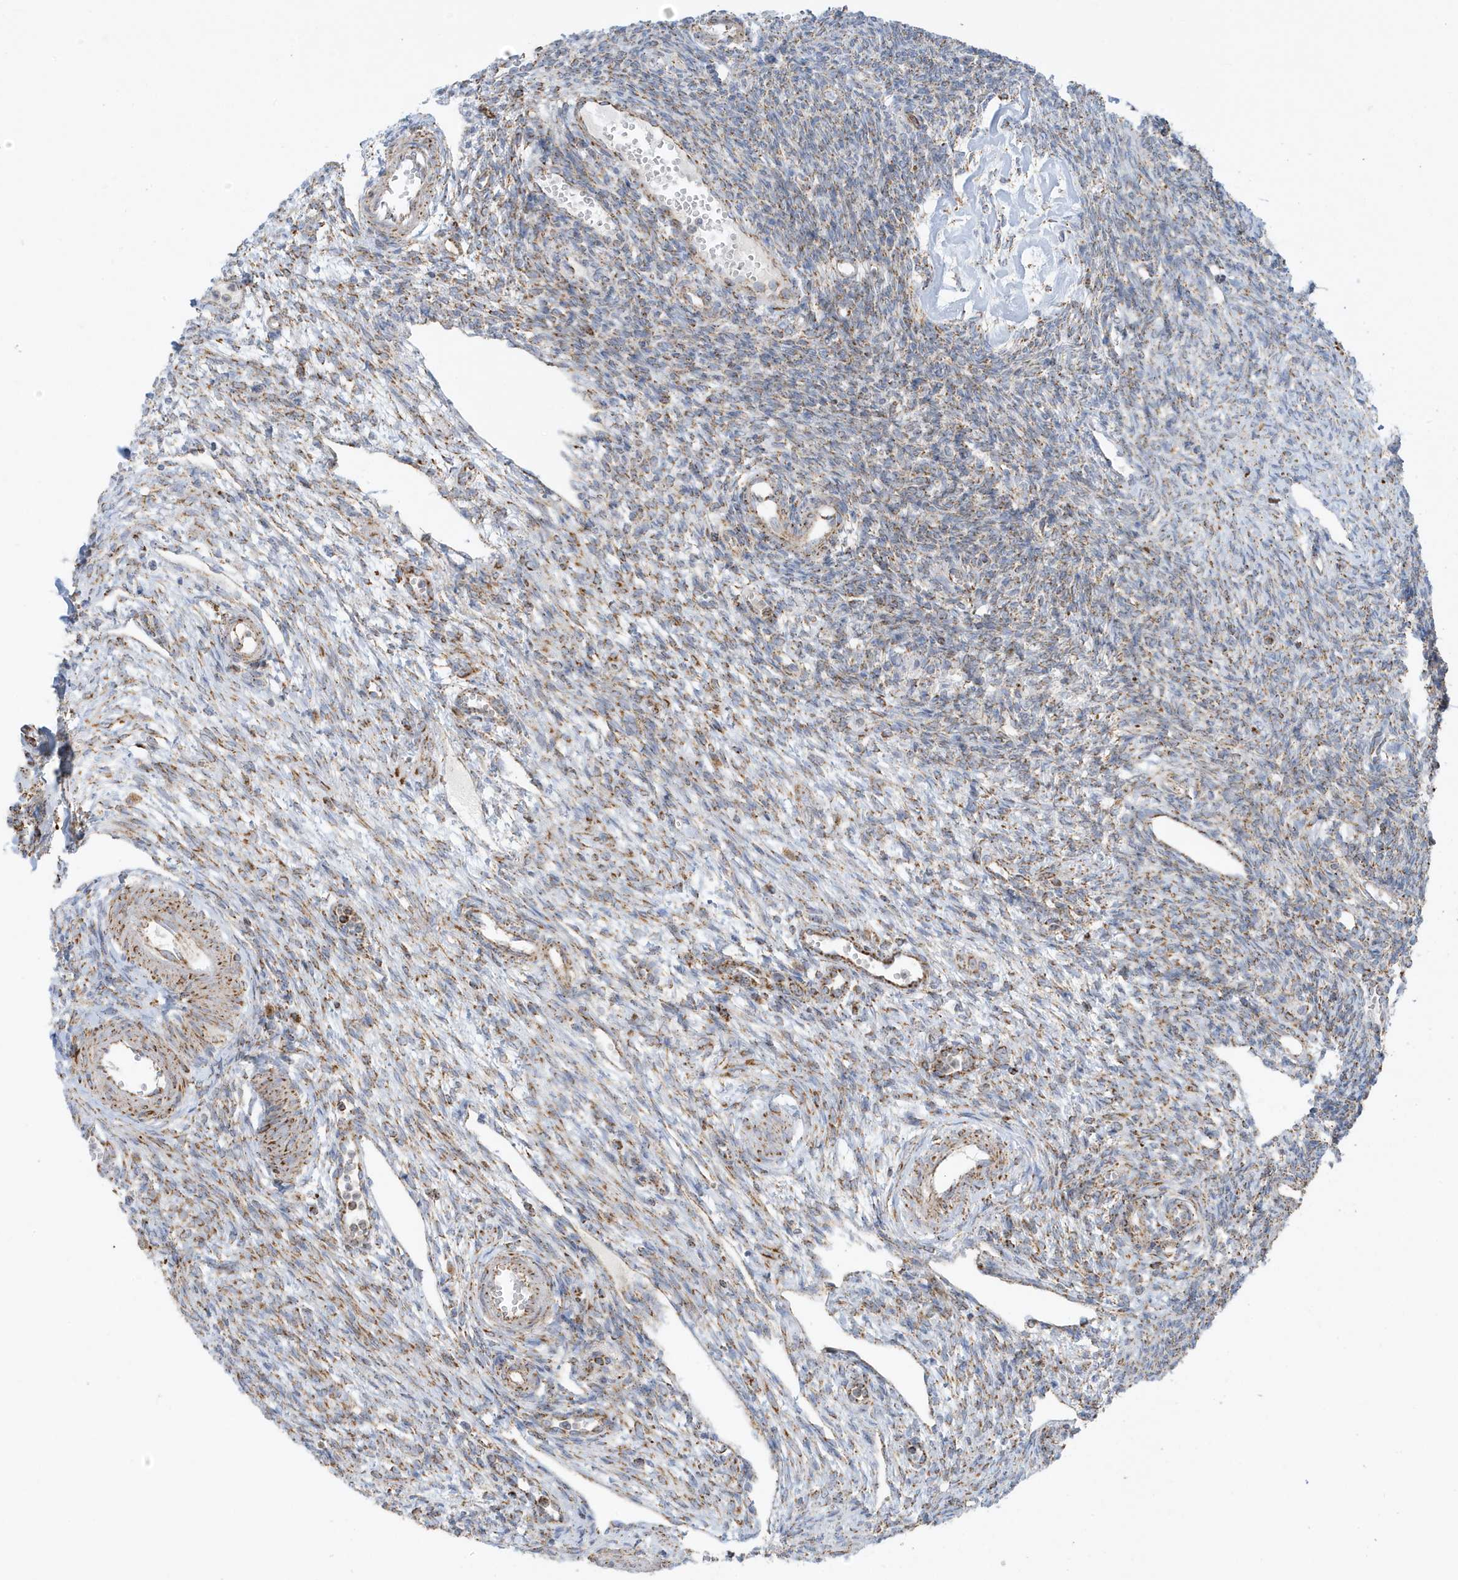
{"staining": {"intensity": "weak", "quantity": ">75%", "location": "cytoplasmic/membranous"}, "tissue": "ovary", "cell_type": "Ovarian stroma cells", "image_type": "normal", "snomed": [{"axis": "morphology", "description": "Normal tissue, NOS"}, {"axis": "morphology", "description": "Cyst, NOS"}, {"axis": "topography", "description": "Ovary"}], "caption": "Immunohistochemistry (IHC) image of normal ovary: ovary stained using immunohistochemistry (IHC) reveals low levels of weak protein expression localized specifically in the cytoplasmic/membranous of ovarian stroma cells, appearing as a cytoplasmic/membranous brown color.", "gene": "ATP5ME", "patient": {"sex": "female", "age": 33}}